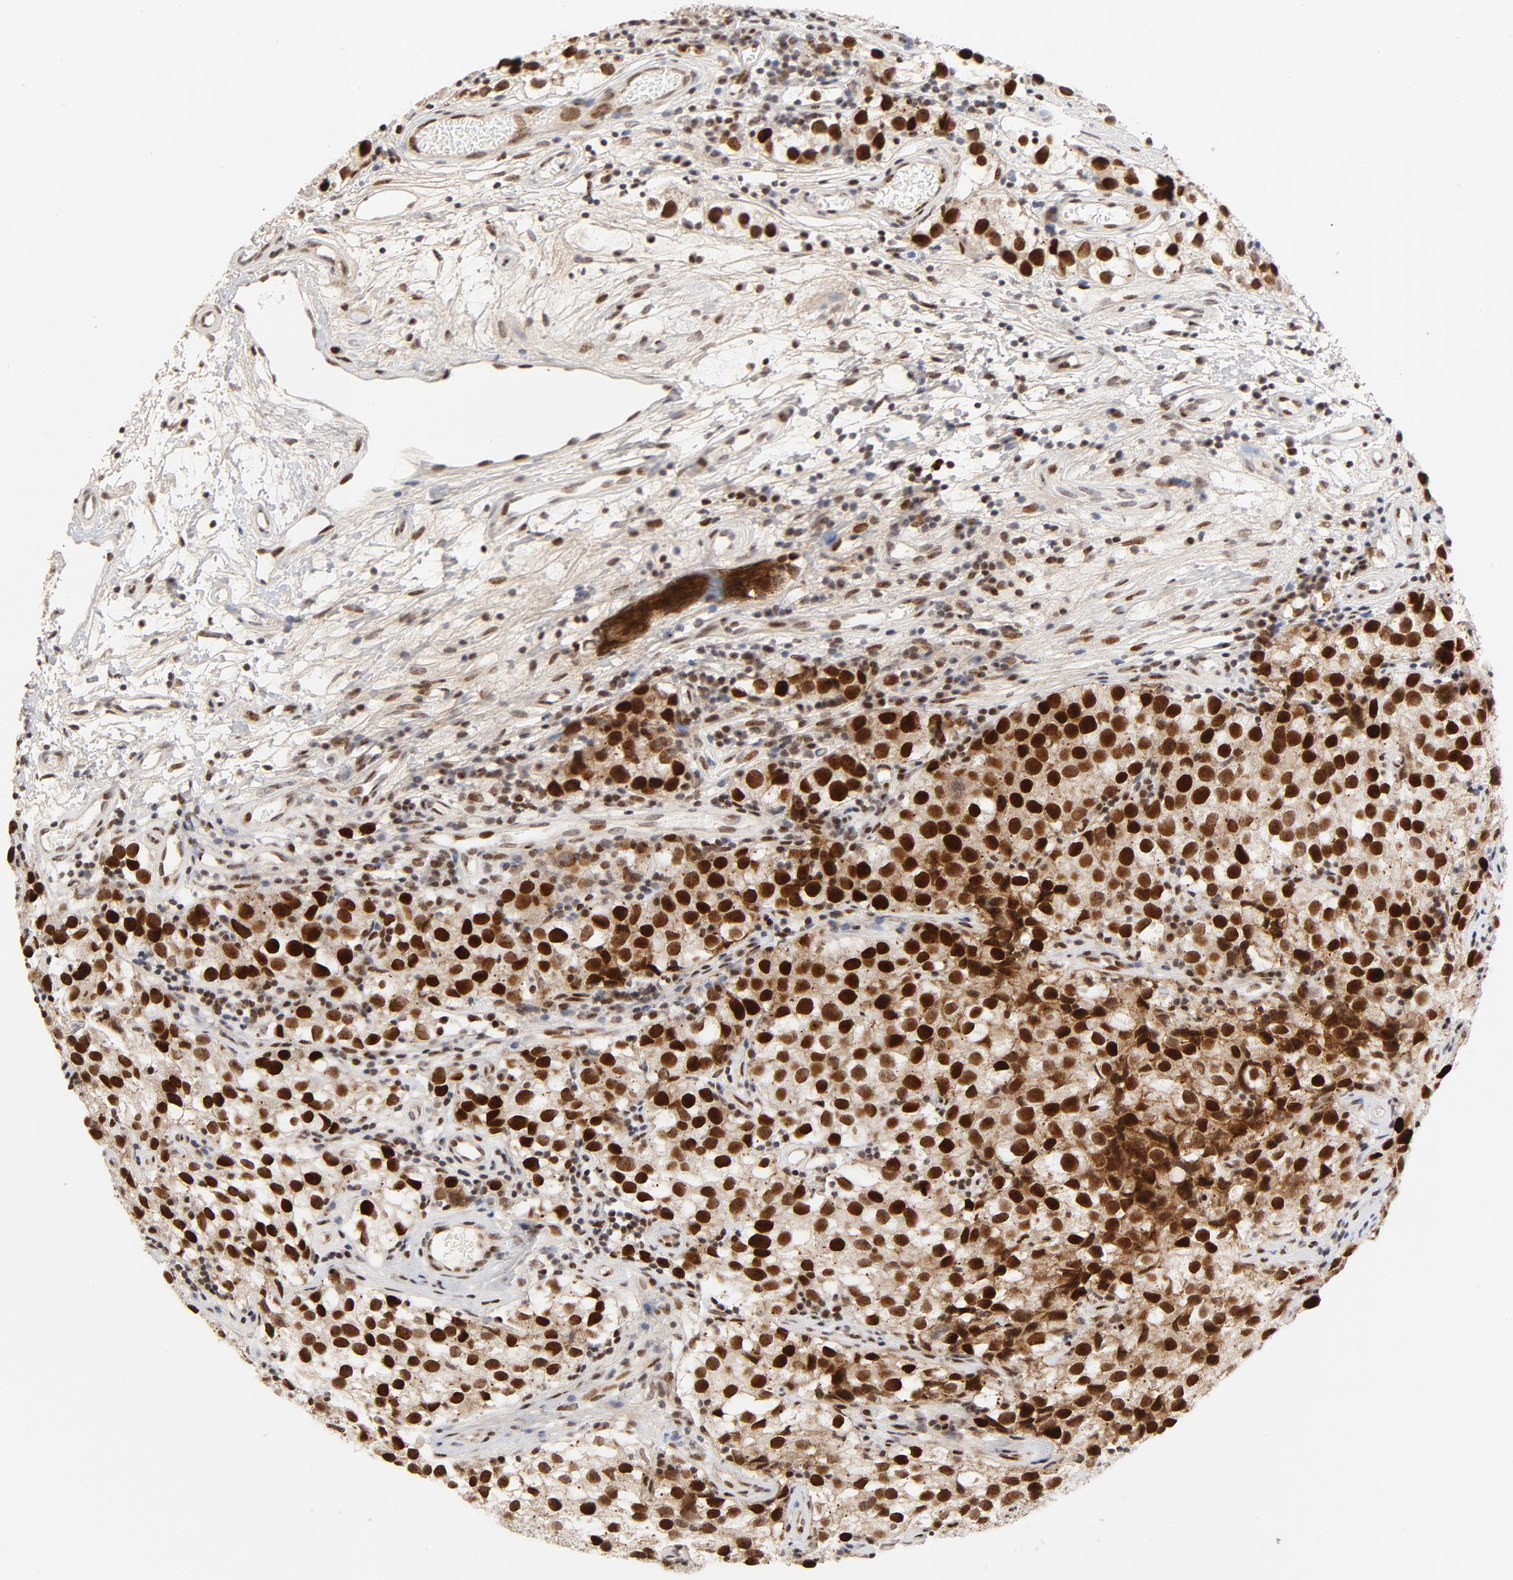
{"staining": {"intensity": "strong", "quantity": ">75%", "location": "cytoplasmic/membranous,nuclear"}, "tissue": "testis cancer", "cell_type": "Tumor cells", "image_type": "cancer", "snomed": [{"axis": "morphology", "description": "Seminoma, NOS"}, {"axis": "topography", "description": "Testis"}], "caption": "Immunohistochemical staining of seminoma (testis) shows high levels of strong cytoplasmic/membranous and nuclear protein staining in approximately >75% of tumor cells.", "gene": "GTF2I", "patient": {"sex": "male", "age": 39}}